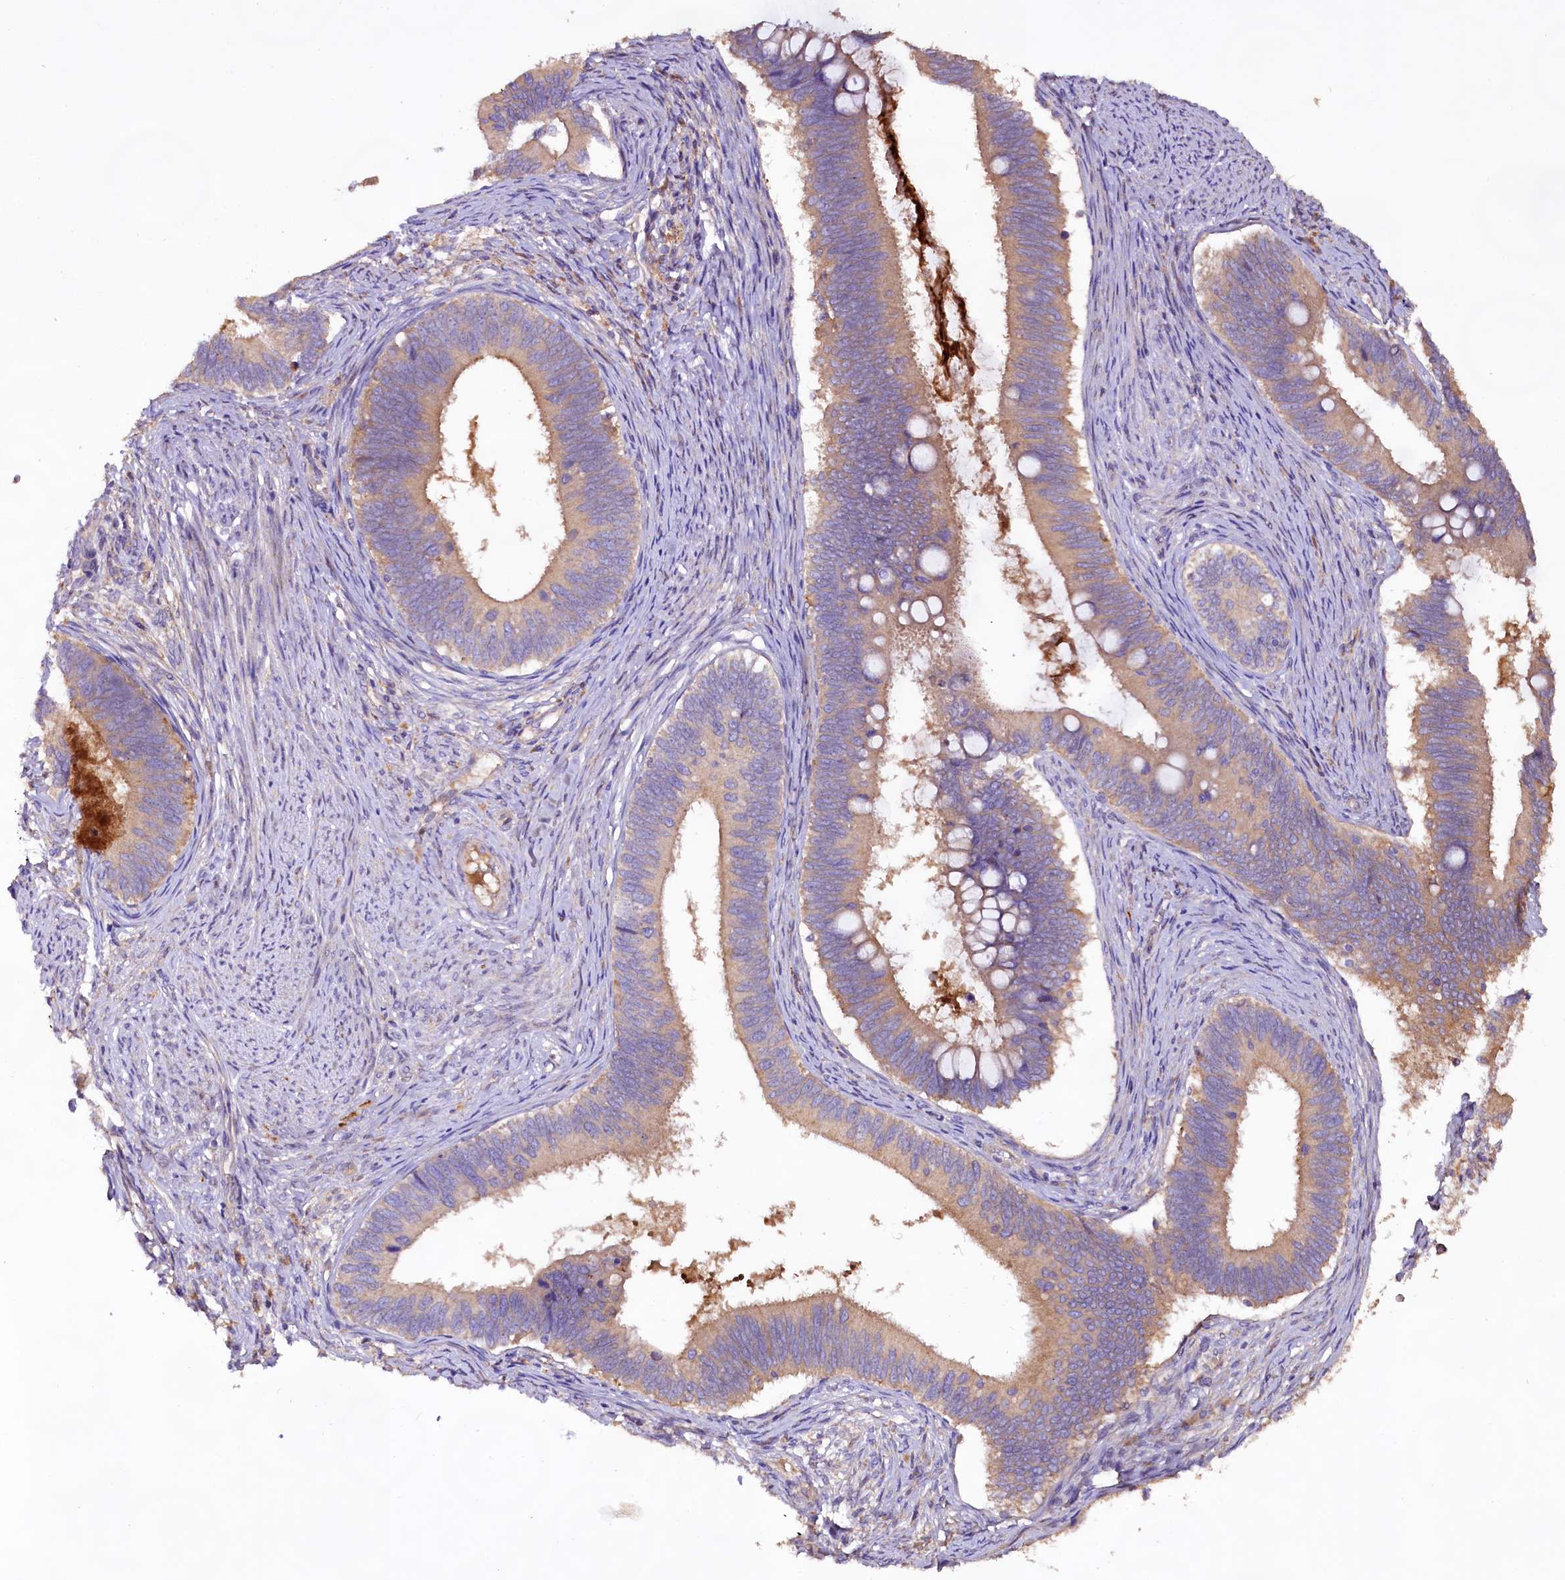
{"staining": {"intensity": "weak", "quantity": "25%-75%", "location": "cytoplasmic/membranous"}, "tissue": "cervical cancer", "cell_type": "Tumor cells", "image_type": "cancer", "snomed": [{"axis": "morphology", "description": "Adenocarcinoma, NOS"}, {"axis": "topography", "description": "Cervix"}], "caption": "Tumor cells exhibit low levels of weak cytoplasmic/membranous positivity in about 25%-75% of cells in cervical cancer (adenocarcinoma).", "gene": "DMXL2", "patient": {"sex": "female", "age": 42}}